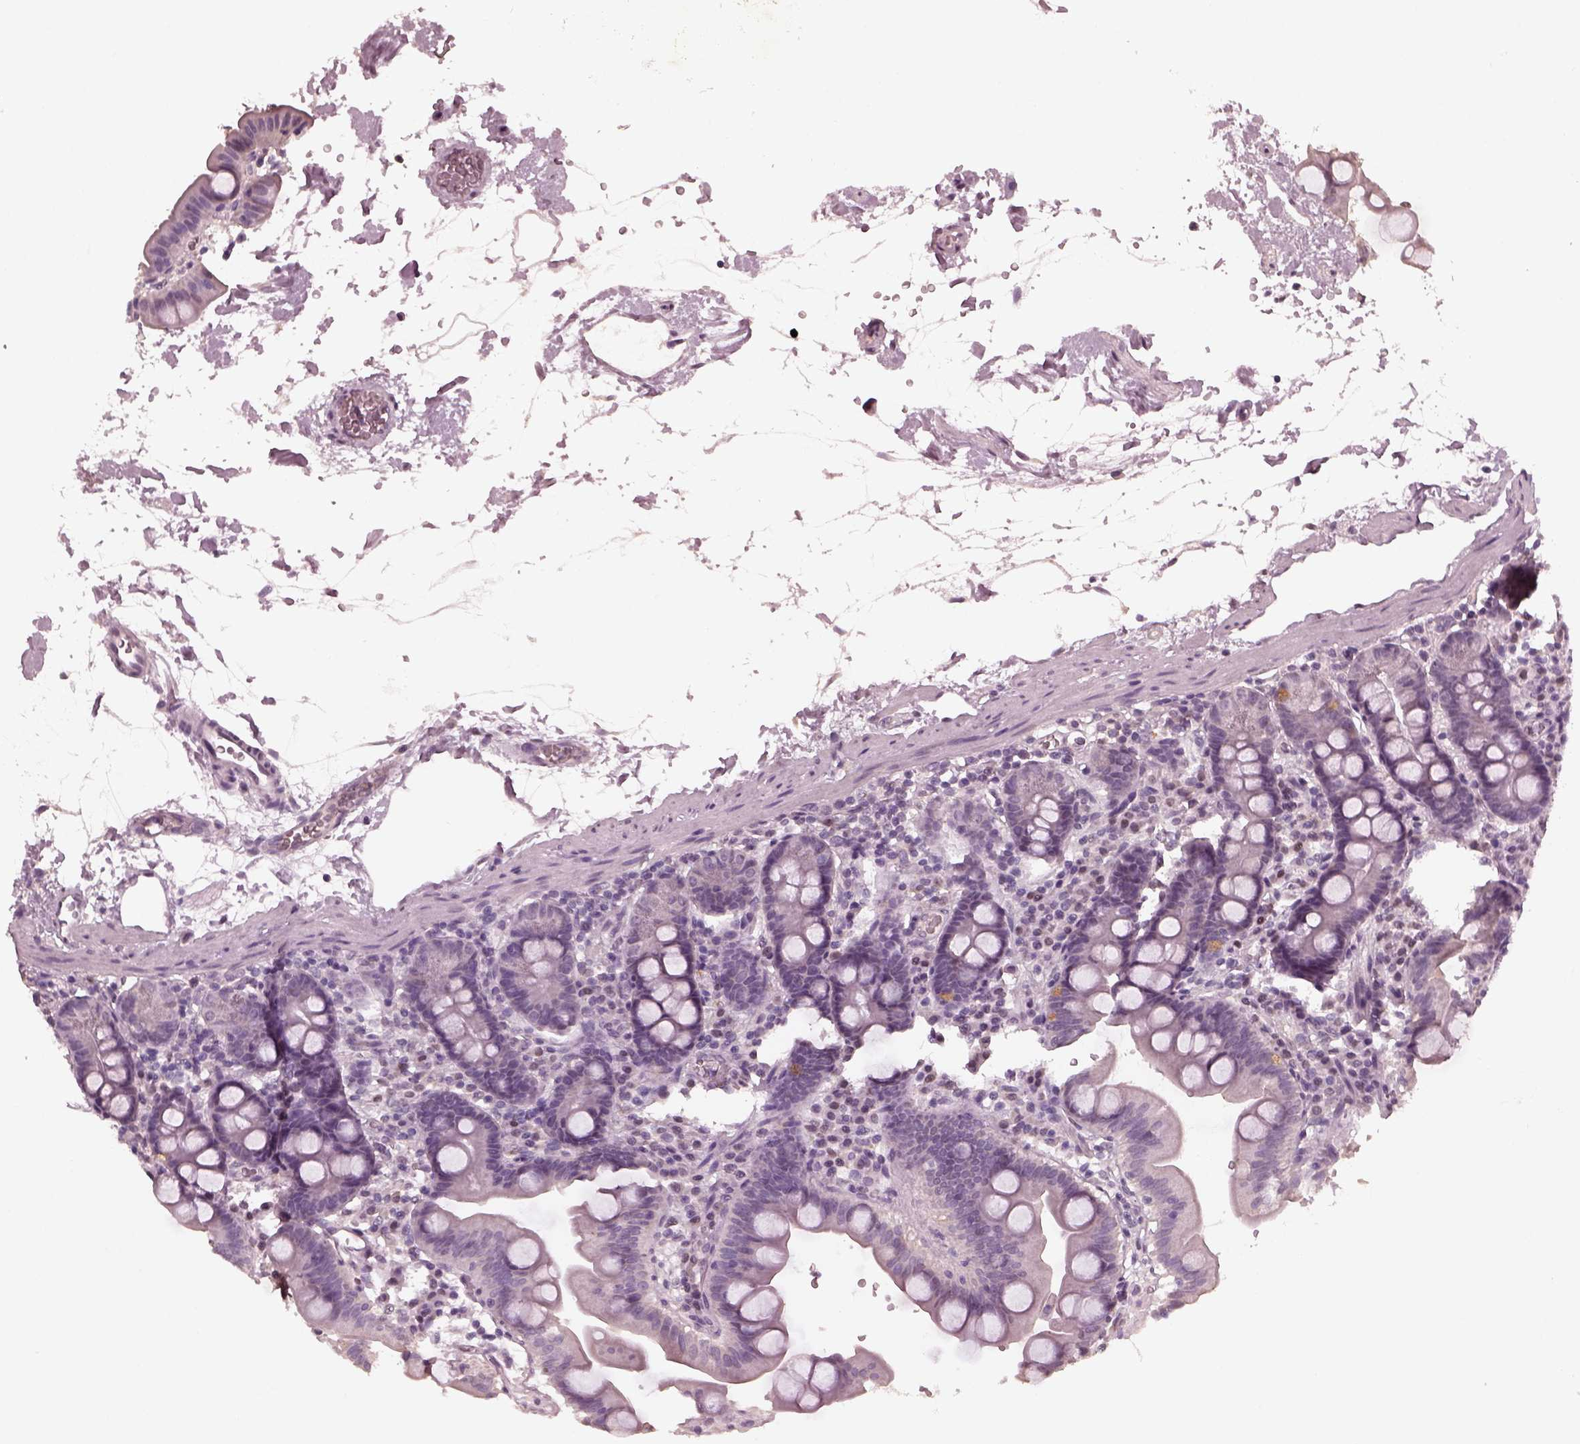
{"staining": {"intensity": "negative", "quantity": "none", "location": "none"}, "tissue": "duodenum", "cell_type": "Glandular cells", "image_type": "normal", "snomed": [{"axis": "morphology", "description": "Normal tissue, NOS"}, {"axis": "topography", "description": "Duodenum"}], "caption": "Immunohistochemistry (IHC) of unremarkable human duodenum shows no staining in glandular cells.", "gene": "KRT79", "patient": {"sex": "male", "age": 59}}